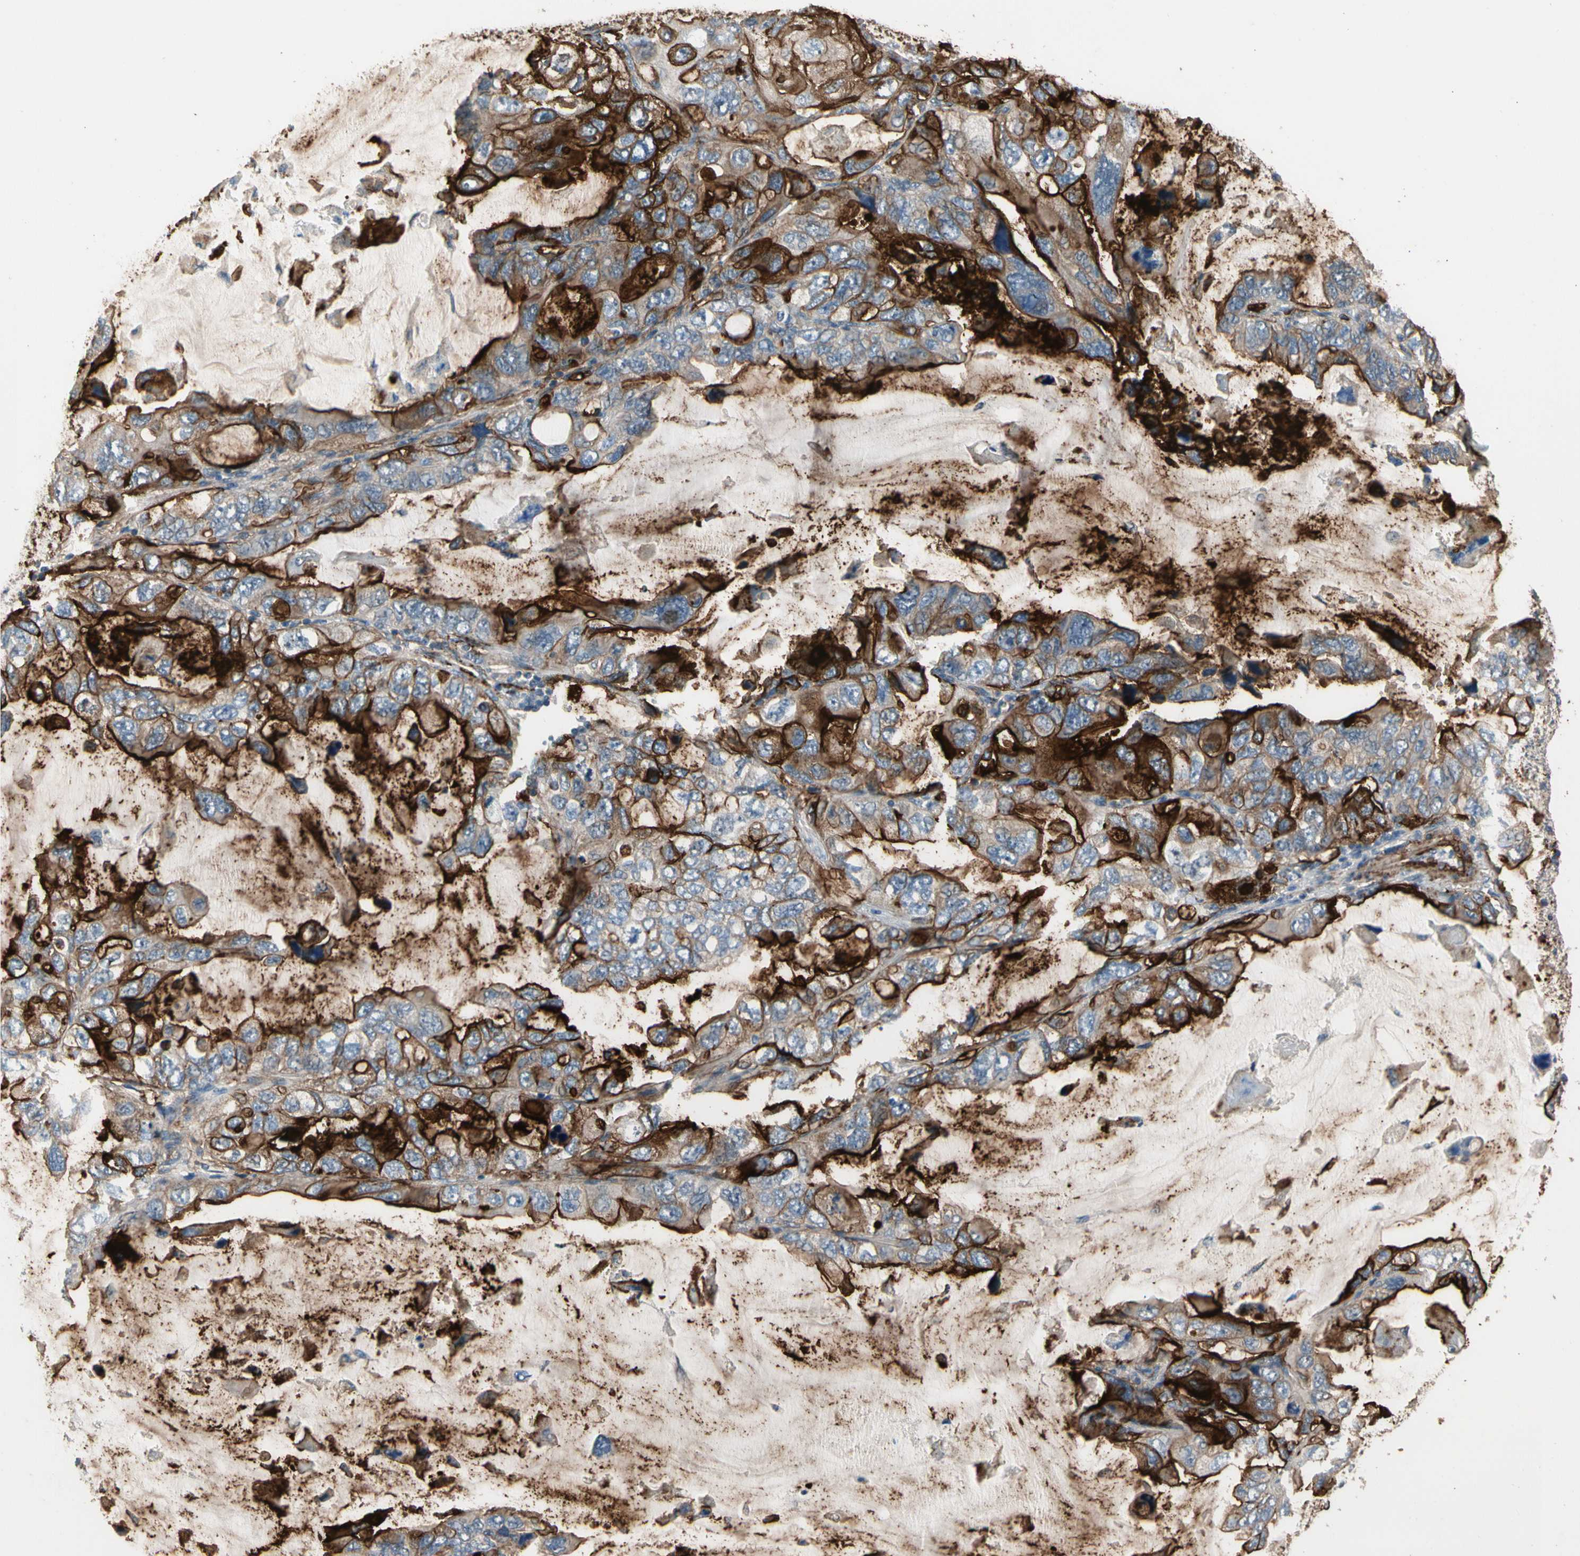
{"staining": {"intensity": "strong", "quantity": ">75%", "location": "cytoplasmic/membranous"}, "tissue": "lung cancer", "cell_type": "Tumor cells", "image_type": "cancer", "snomed": [{"axis": "morphology", "description": "Squamous cell carcinoma, NOS"}, {"axis": "topography", "description": "Lung"}], "caption": "Squamous cell carcinoma (lung) was stained to show a protein in brown. There is high levels of strong cytoplasmic/membranous staining in about >75% of tumor cells. (DAB (3,3'-diaminobenzidine) = brown stain, brightfield microscopy at high magnification).", "gene": "SUSD2", "patient": {"sex": "female", "age": 73}}